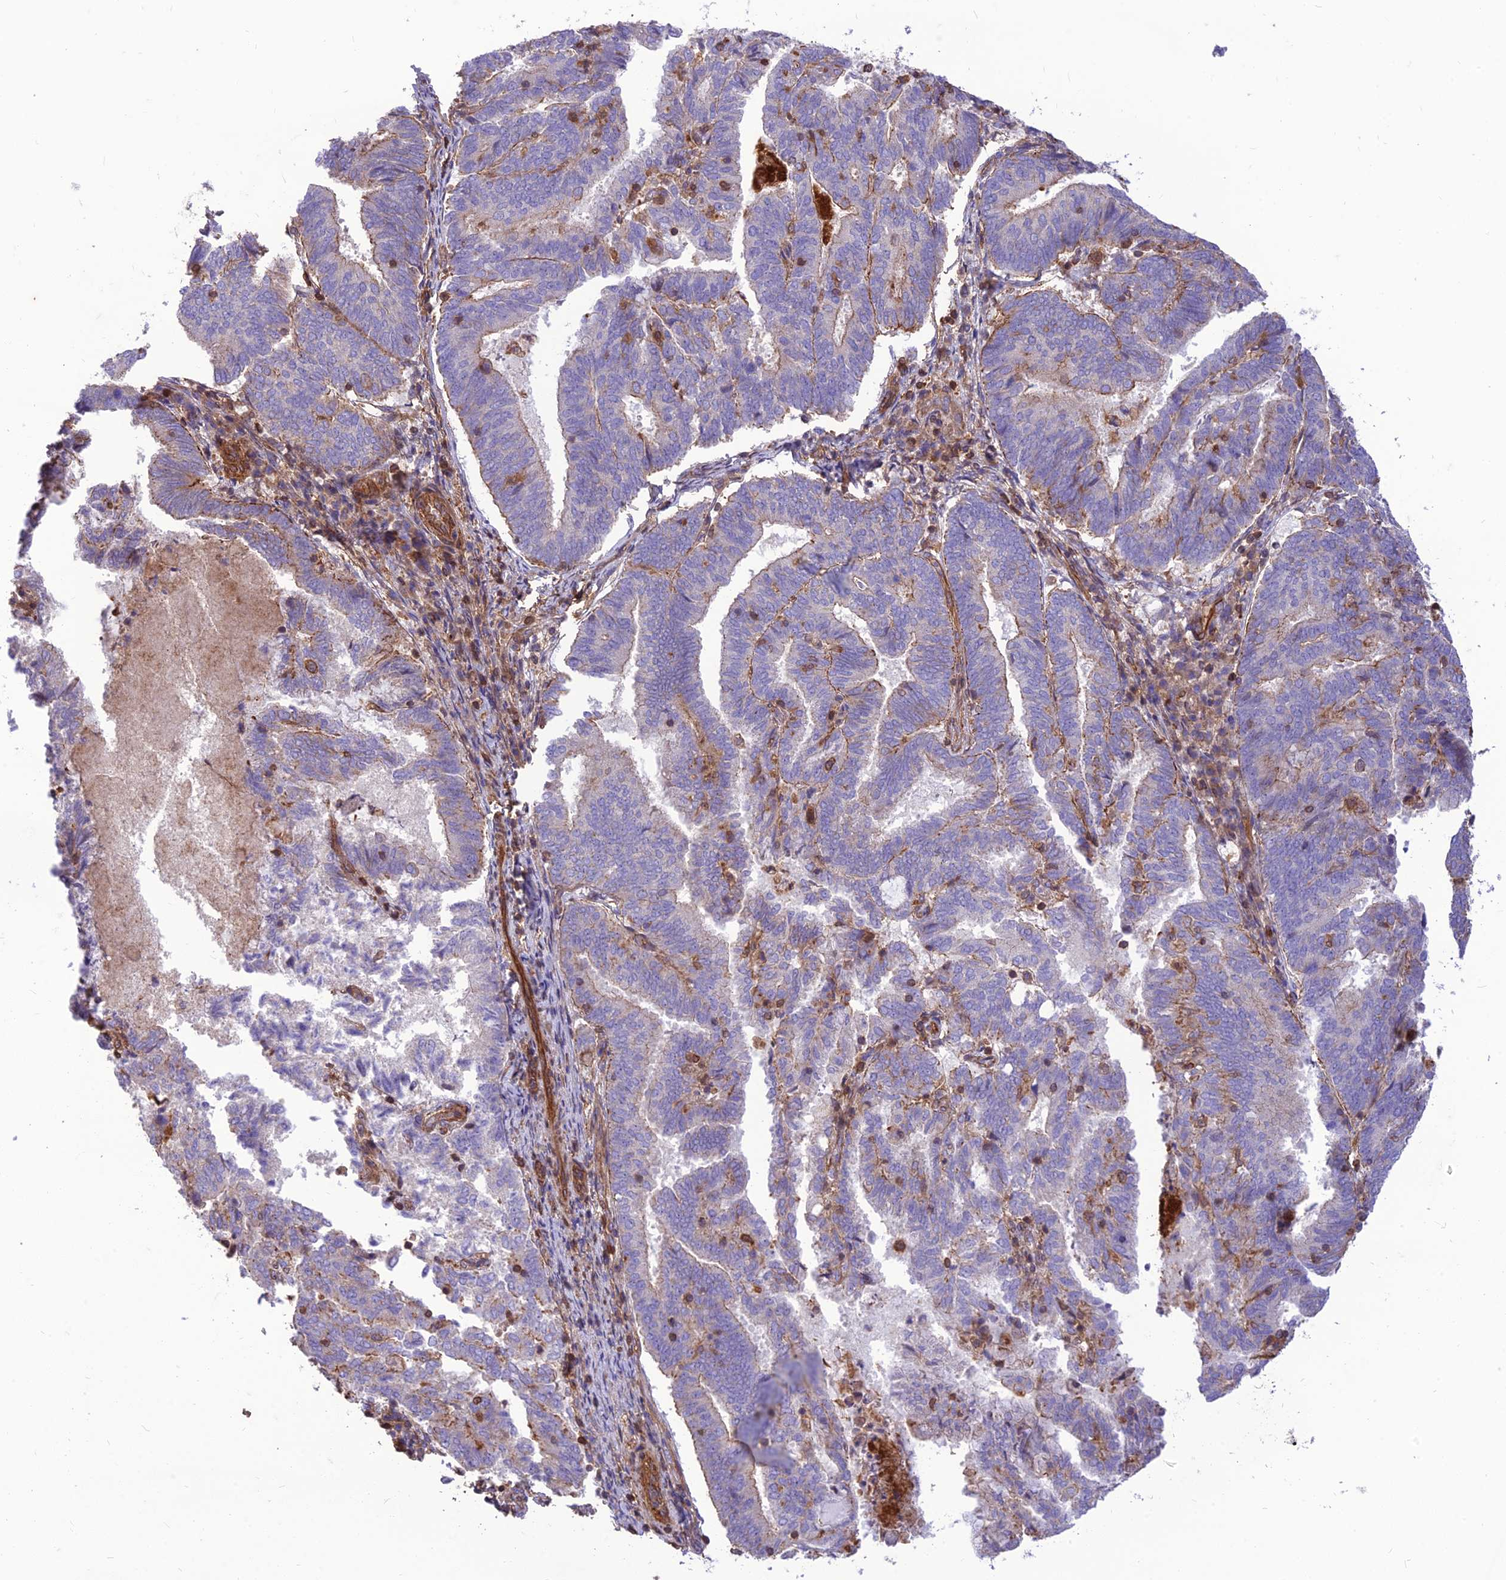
{"staining": {"intensity": "weak", "quantity": "<25%", "location": "cytoplasmic/membranous"}, "tissue": "endometrial cancer", "cell_type": "Tumor cells", "image_type": "cancer", "snomed": [{"axis": "morphology", "description": "Adenocarcinoma, NOS"}, {"axis": "topography", "description": "Endometrium"}], "caption": "The histopathology image demonstrates no staining of tumor cells in endometrial adenocarcinoma. Brightfield microscopy of immunohistochemistry stained with DAB (brown) and hematoxylin (blue), captured at high magnification.", "gene": "HPSE2", "patient": {"sex": "female", "age": 80}}